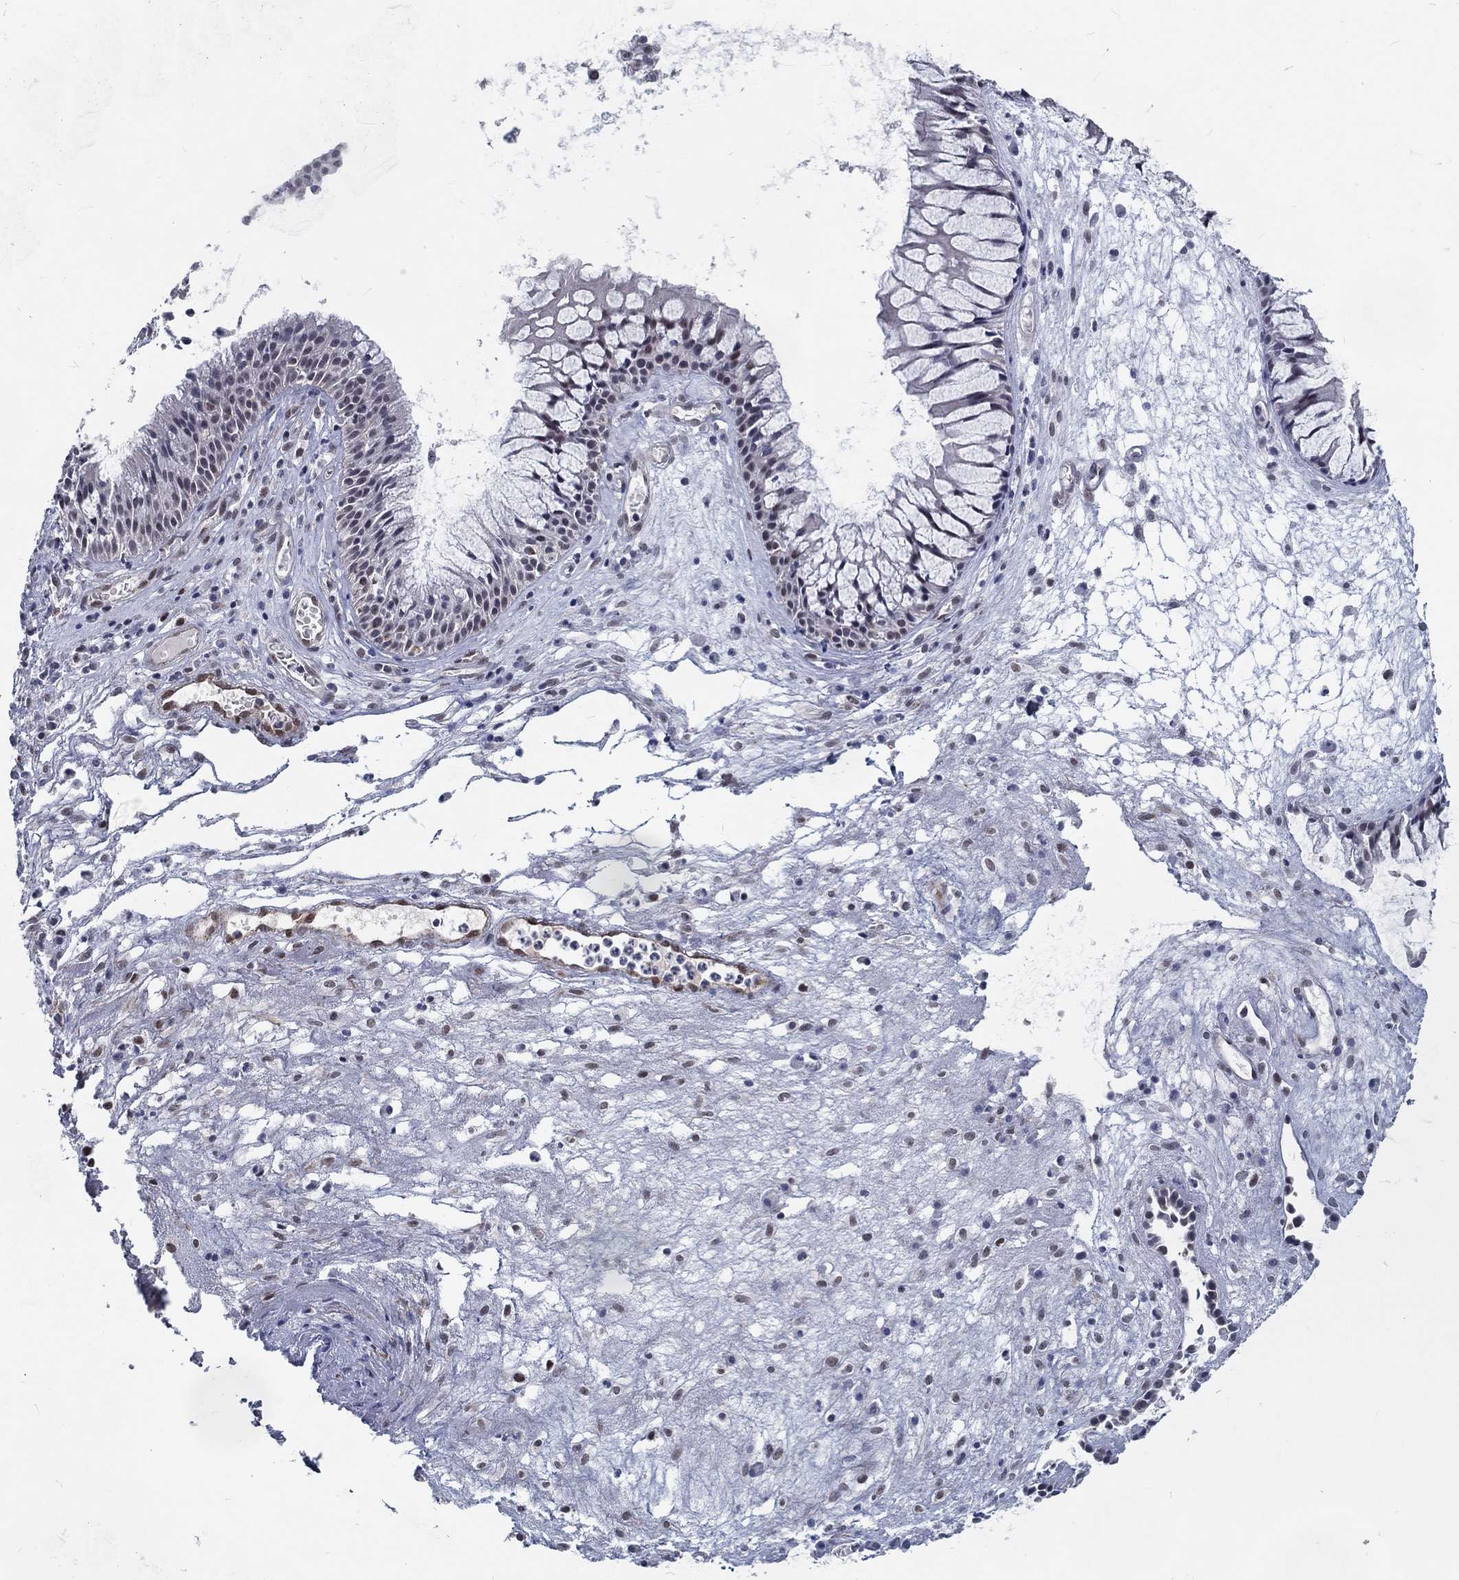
{"staining": {"intensity": "negative", "quantity": "none", "location": "none"}, "tissue": "nasopharynx", "cell_type": "Respiratory epithelial cells", "image_type": "normal", "snomed": [{"axis": "morphology", "description": "Normal tissue, NOS"}, {"axis": "topography", "description": "Nasopharynx"}], "caption": "IHC of normal nasopharynx reveals no positivity in respiratory epithelial cells.", "gene": "ZBED1", "patient": {"sex": "female", "age": 47}}